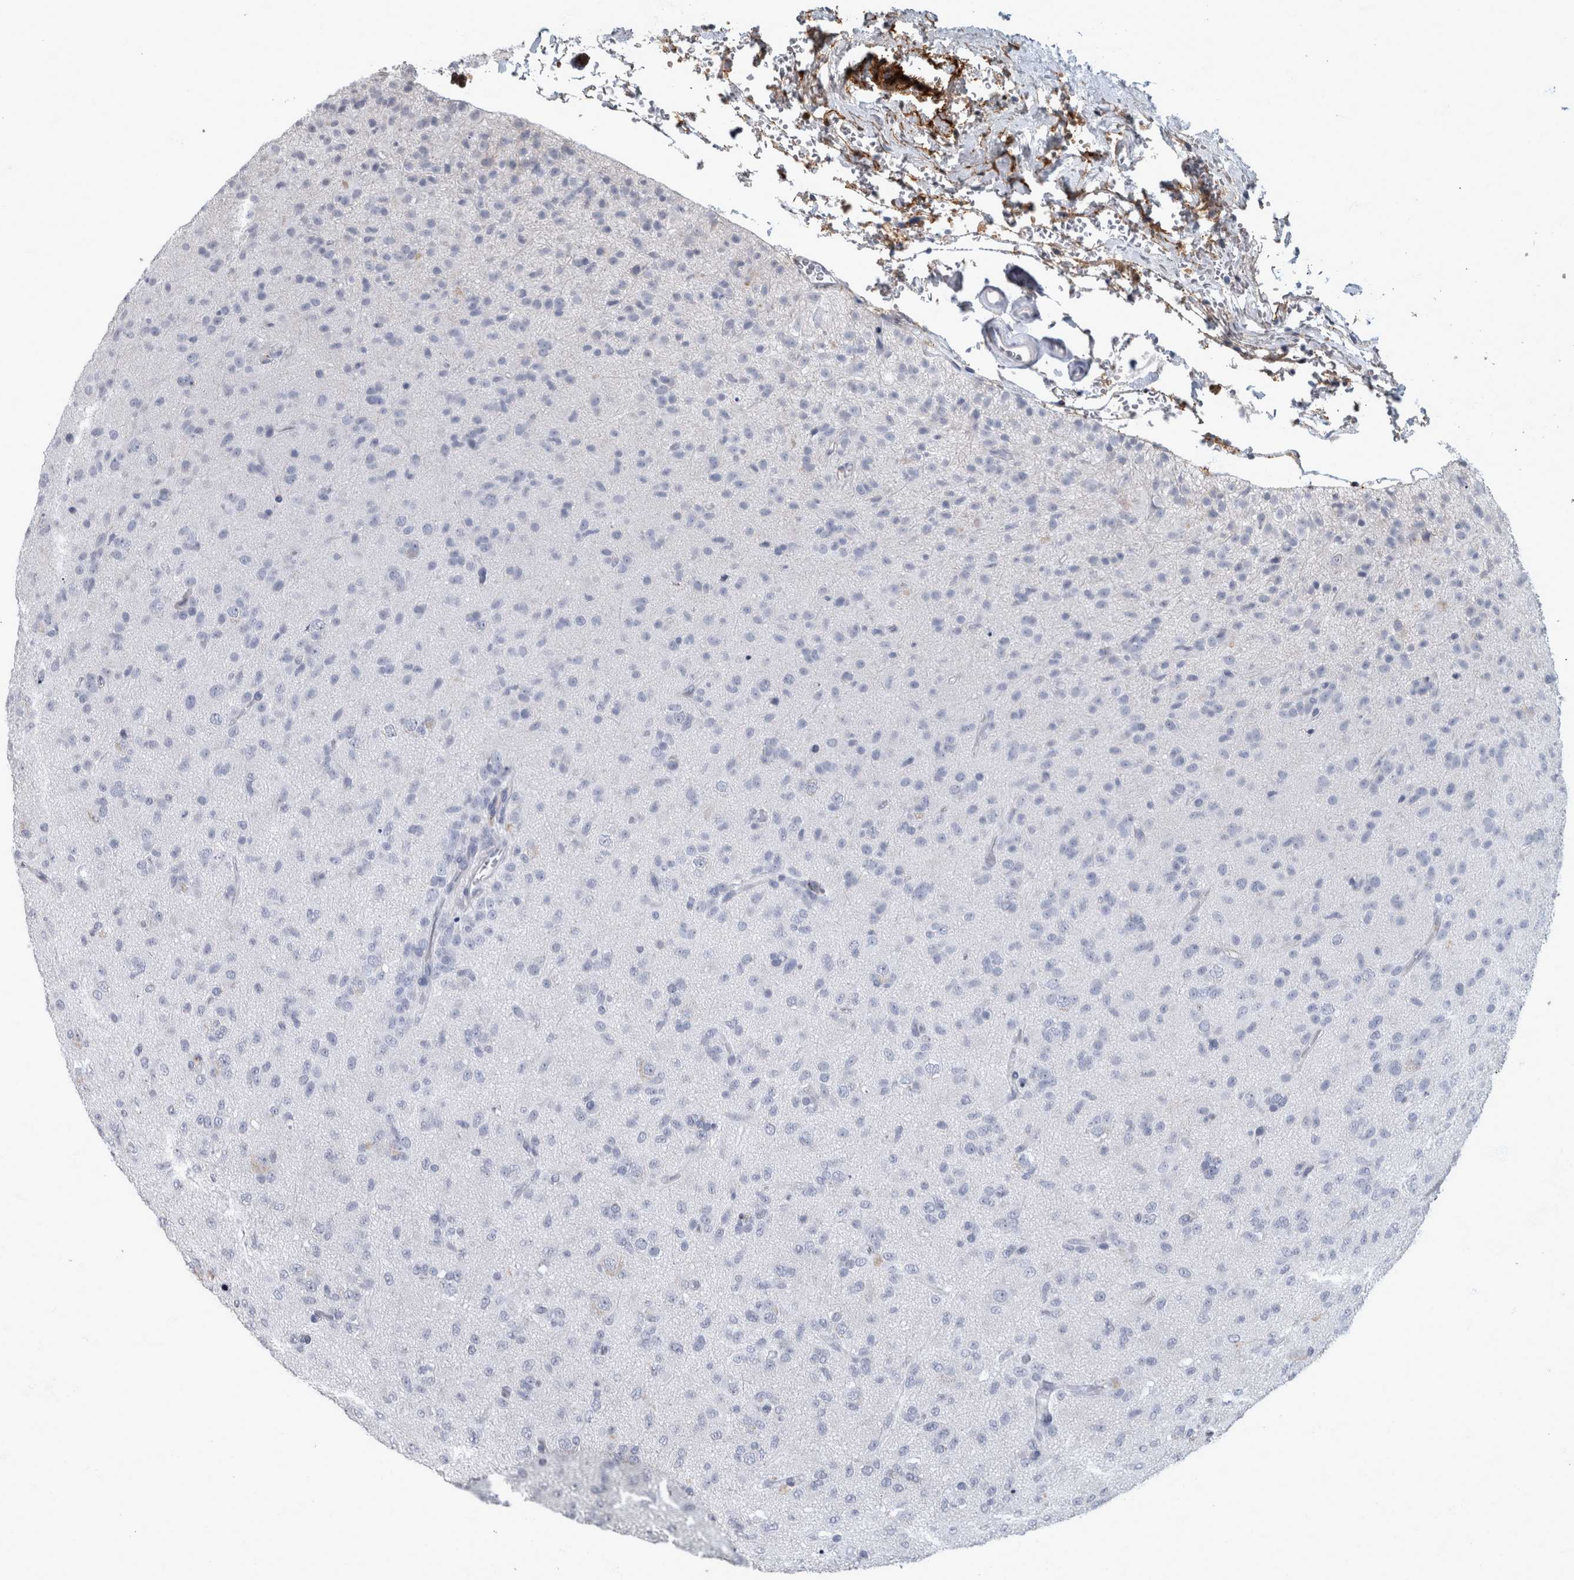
{"staining": {"intensity": "negative", "quantity": "none", "location": "none"}, "tissue": "glioma", "cell_type": "Tumor cells", "image_type": "cancer", "snomed": [{"axis": "morphology", "description": "Glioma, malignant, Low grade"}, {"axis": "topography", "description": "Brain"}], "caption": "The micrograph exhibits no staining of tumor cells in glioma.", "gene": "DSG2", "patient": {"sex": "male", "age": 65}}